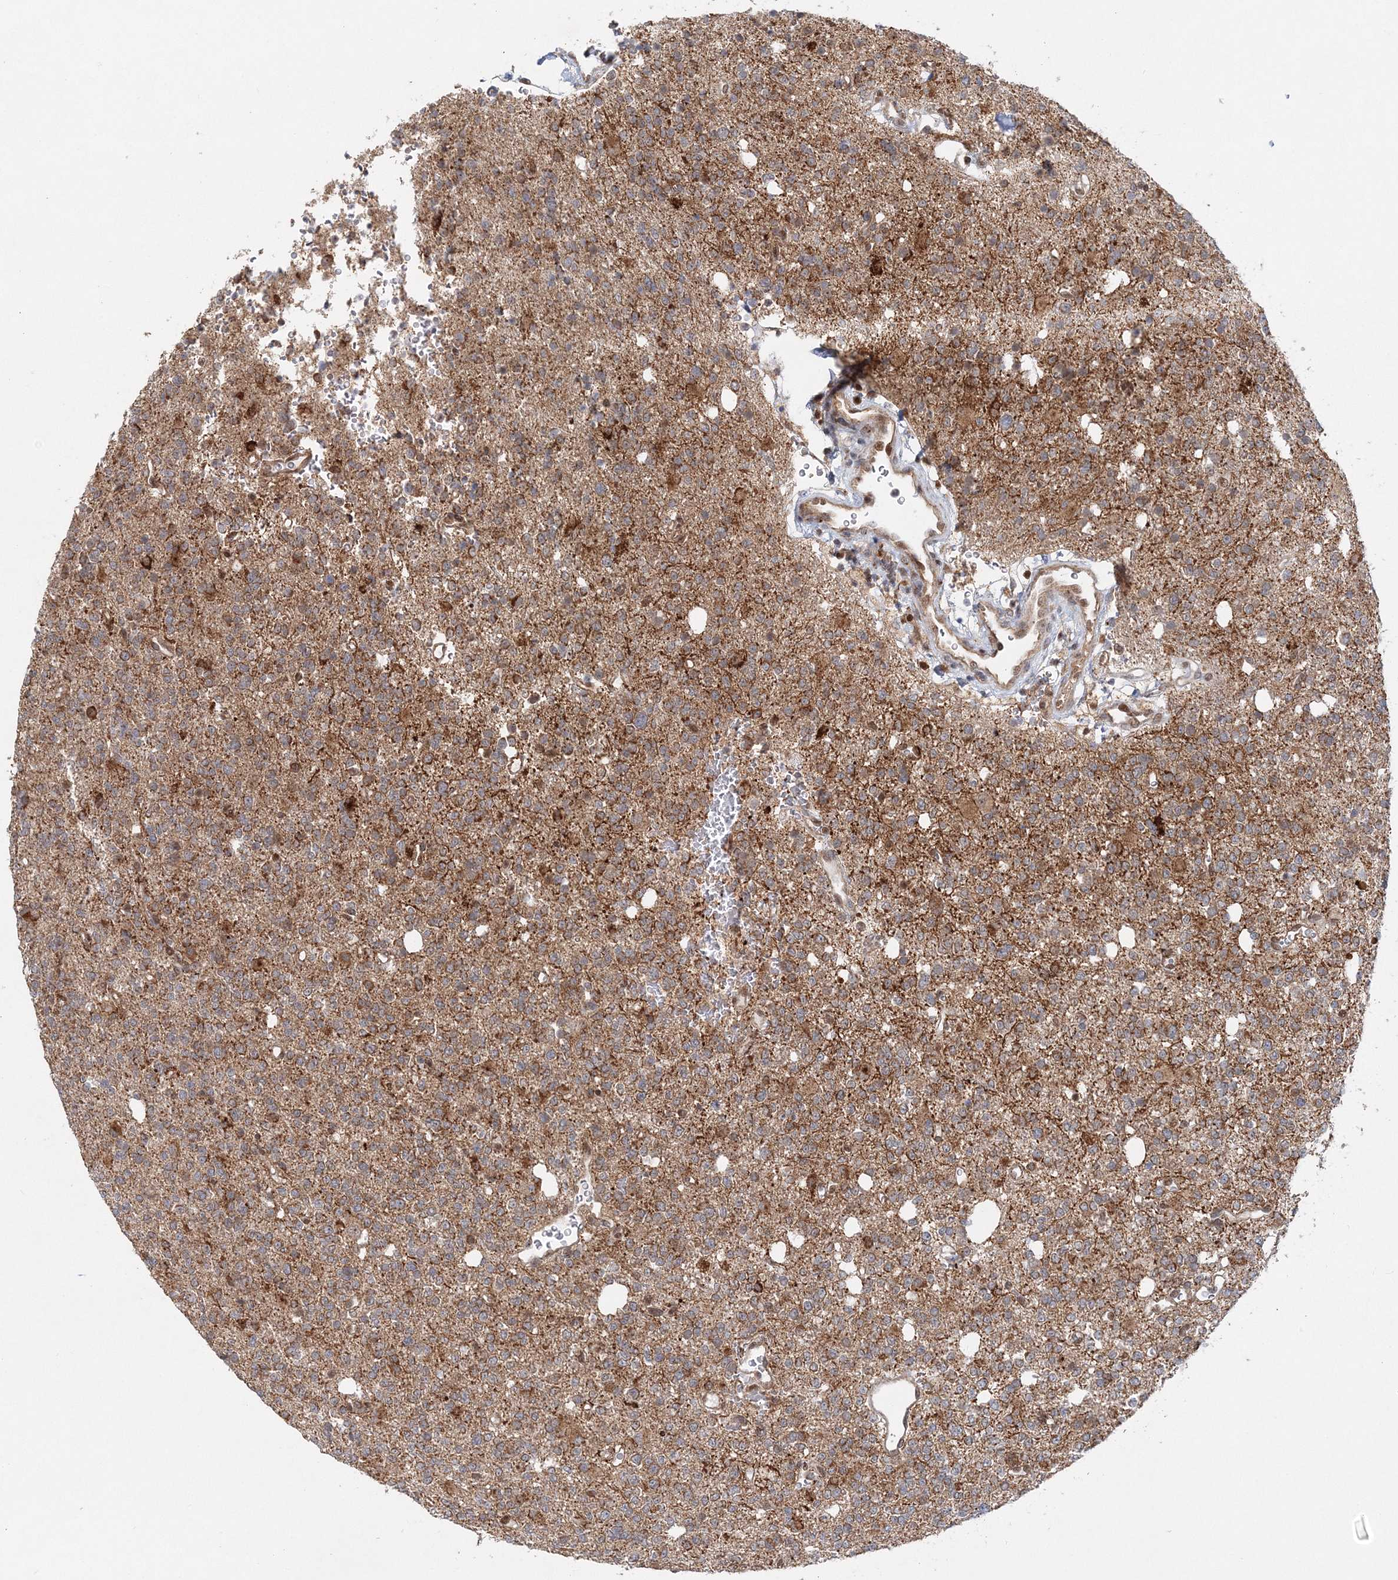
{"staining": {"intensity": "moderate", "quantity": ">75%", "location": "cytoplasmic/membranous"}, "tissue": "glioma", "cell_type": "Tumor cells", "image_type": "cancer", "snomed": [{"axis": "morphology", "description": "Glioma, malignant, High grade"}, {"axis": "topography", "description": "Brain"}], "caption": "A brown stain highlights moderate cytoplasmic/membranous expression of a protein in human glioma tumor cells. (DAB (3,3'-diaminobenzidine) IHC, brown staining for protein, blue staining for nuclei).", "gene": "RAB11FIP2", "patient": {"sex": "female", "age": 62}}